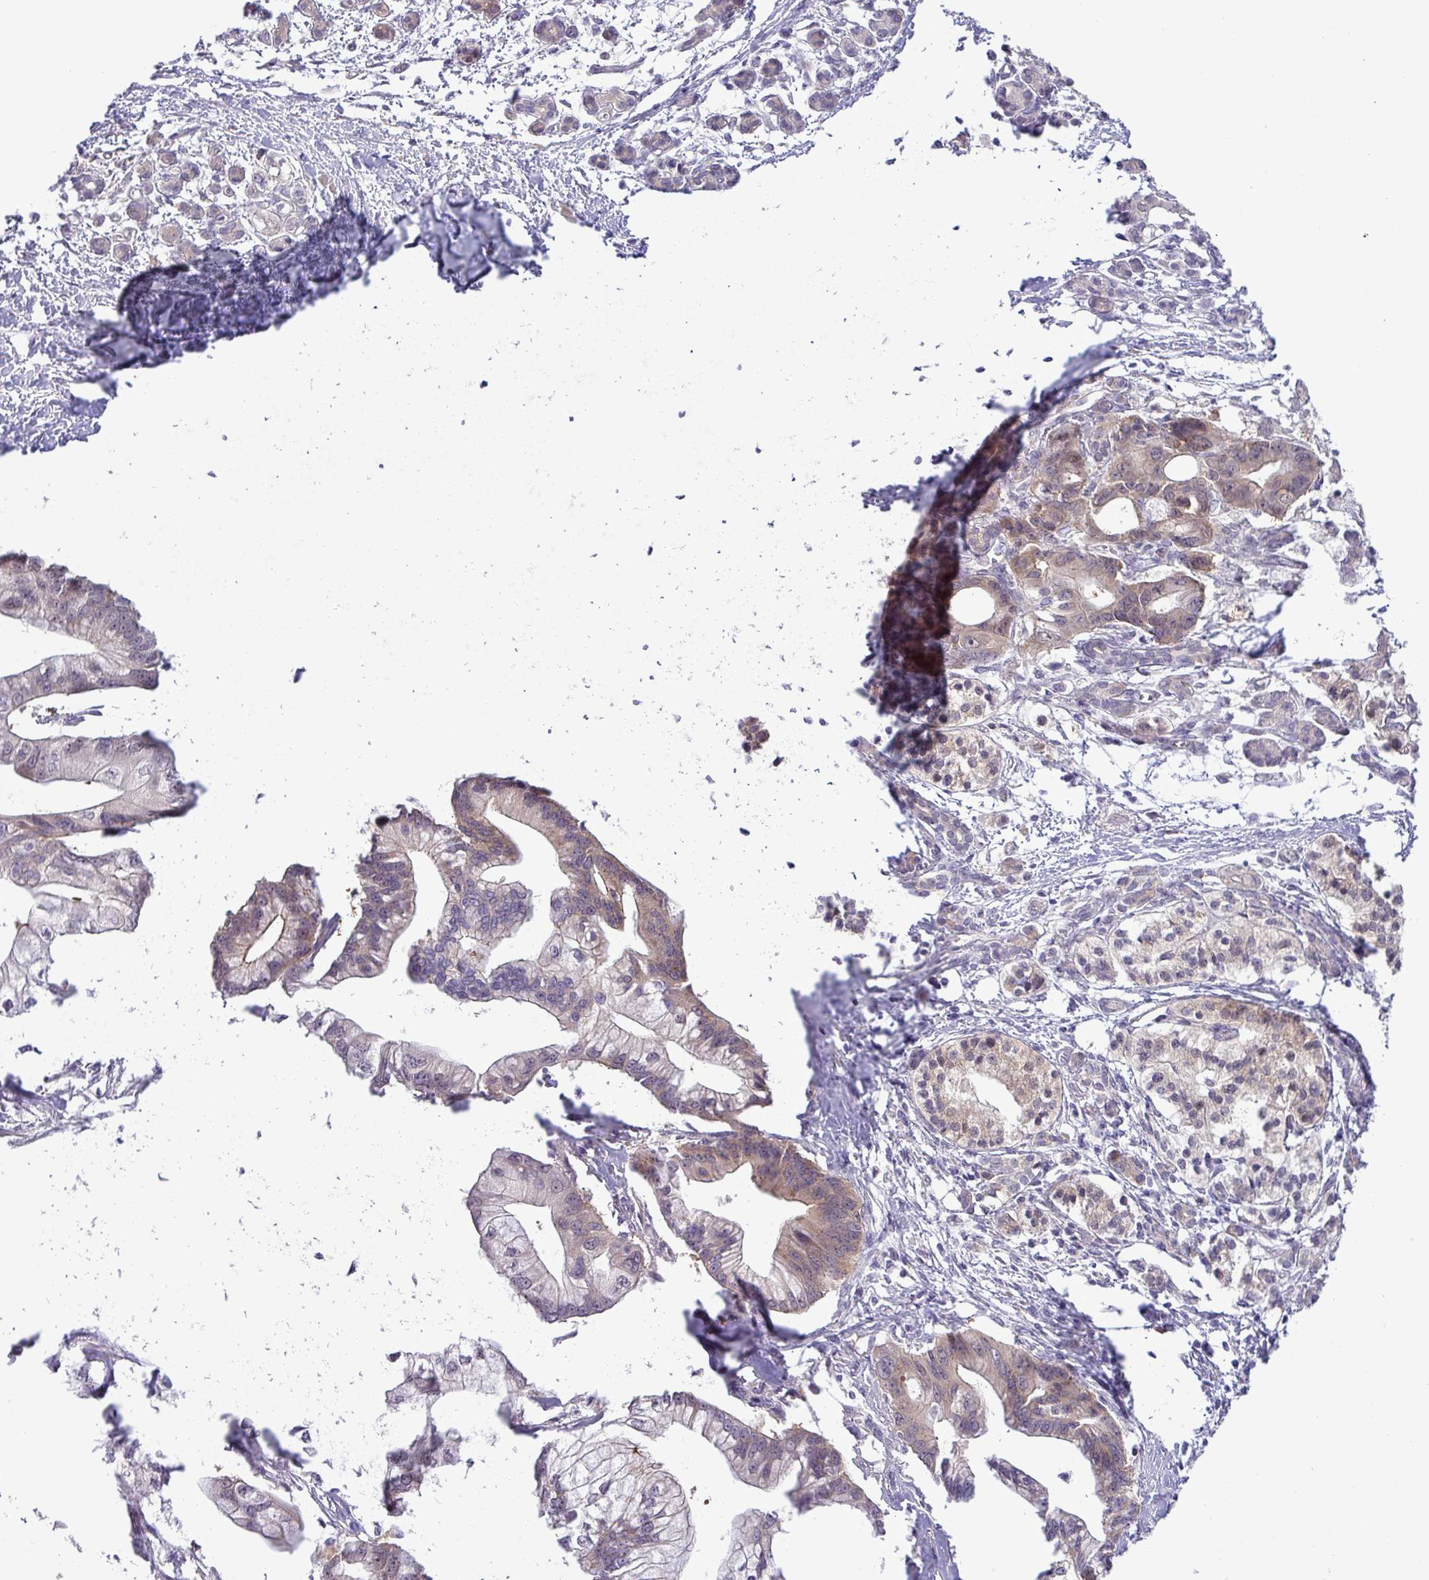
{"staining": {"intensity": "moderate", "quantity": "<25%", "location": "cytoplasmic/membranous"}, "tissue": "pancreatic cancer", "cell_type": "Tumor cells", "image_type": "cancer", "snomed": [{"axis": "morphology", "description": "Adenocarcinoma, NOS"}, {"axis": "topography", "description": "Pancreas"}], "caption": "Immunohistochemistry (DAB) staining of pancreatic cancer exhibits moderate cytoplasmic/membranous protein expression in approximately <25% of tumor cells. (IHC, brightfield microscopy, high magnification).", "gene": "RIPPLY1", "patient": {"sex": "male", "age": 68}}